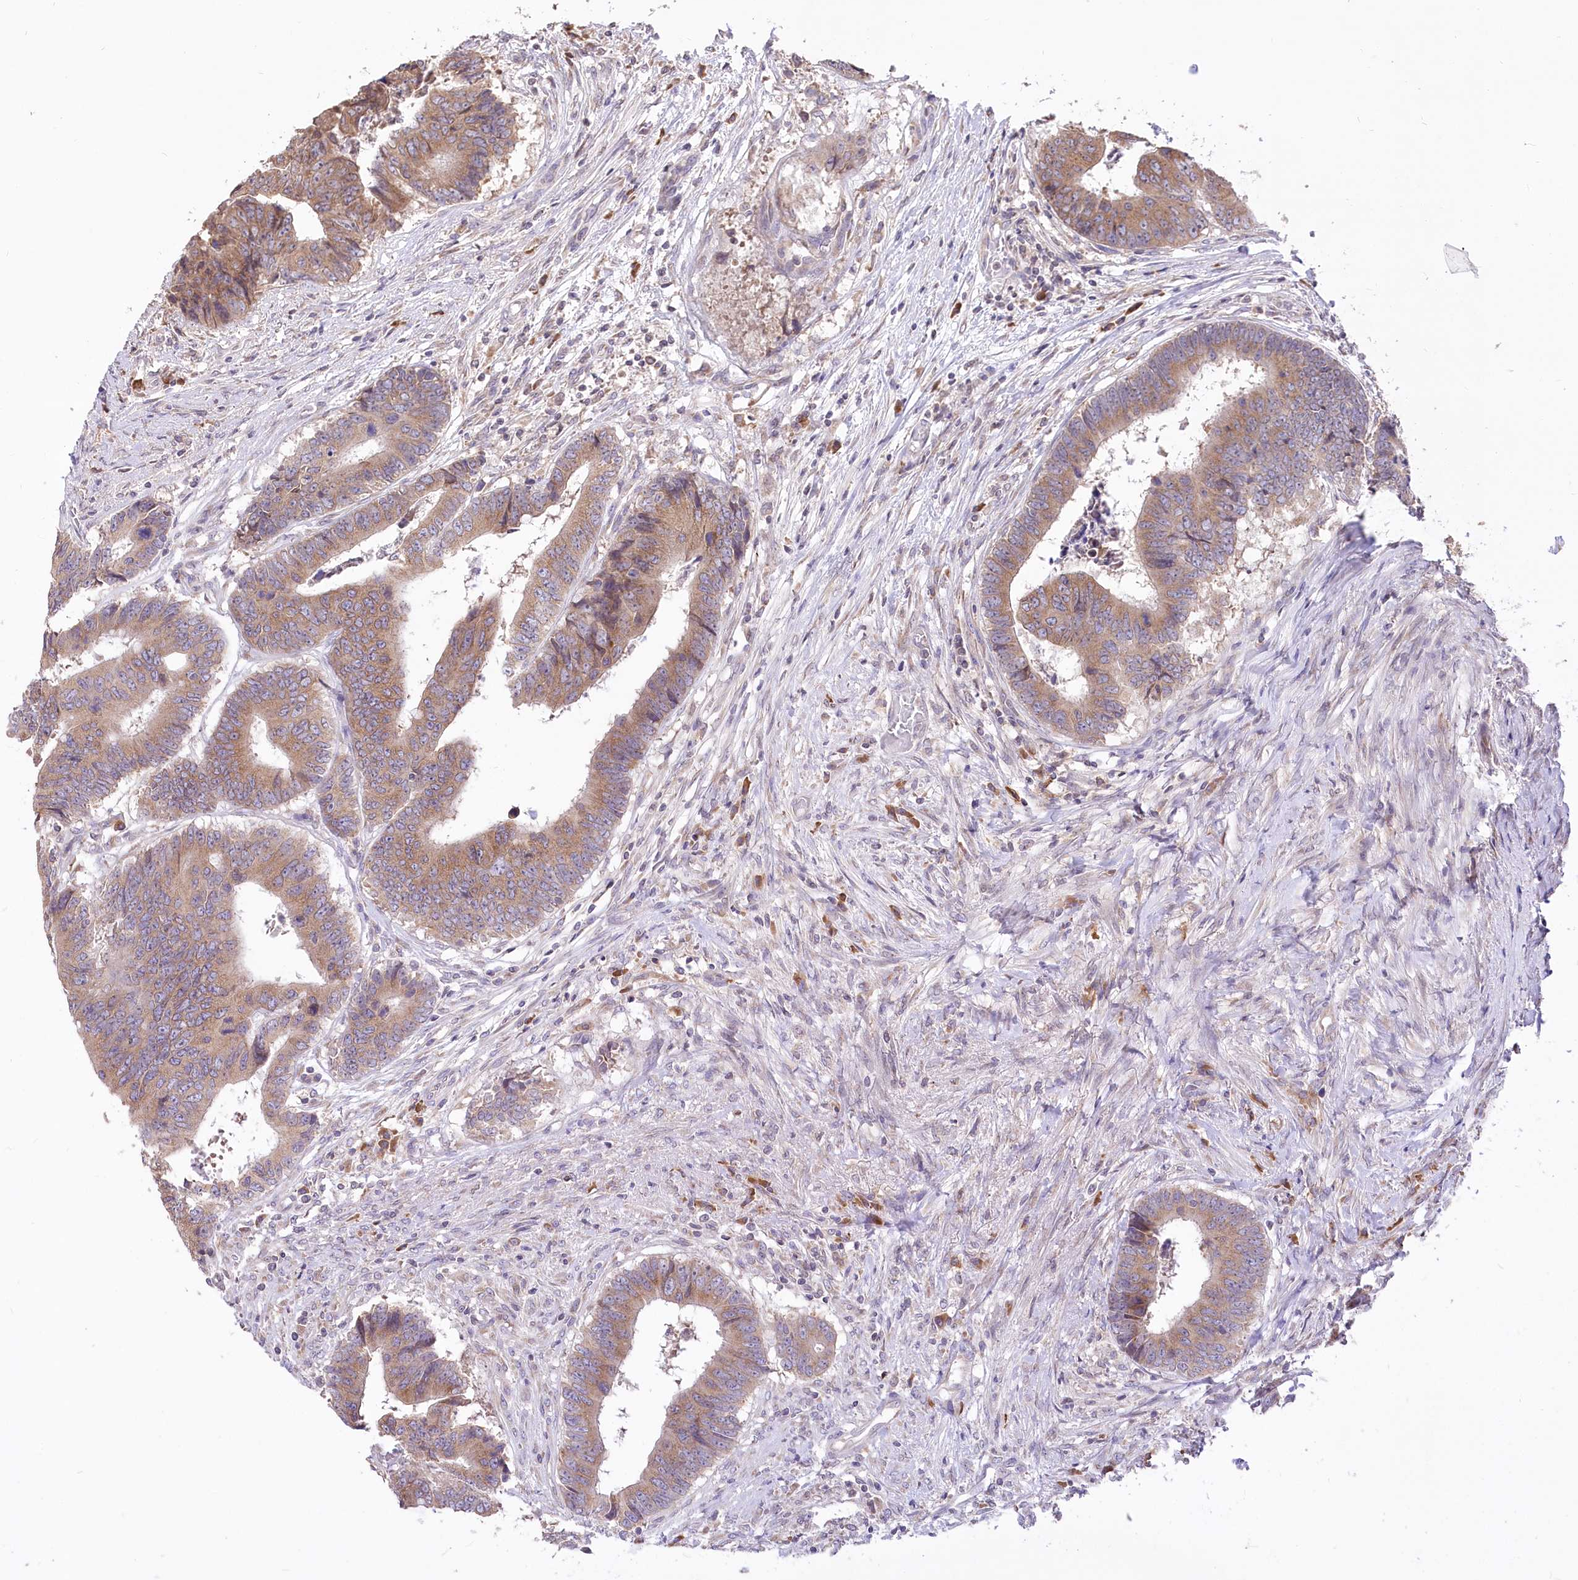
{"staining": {"intensity": "moderate", "quantity": ">75%", "location": "cytoplasmic/membranous"}, "tissue": "colorectal cancer", "cell_type": "Tumor cells", "image_type": "cancer", "snomed": [{"axis": "morphology", "description": "Adenocarcinoma, NOS"}, {"axis": "topography", "description": "Rectum"}], "caption": "Protein staining of adenocarcinoma (colorectal) tissue demonstrates moderate cytoplasmic/membranous positivity in about >75% of tumor cells. (brown staining indicates protein expression, while blue staining denotes nuclei).", "gene": "STT3B", "patient": {"sex": "male", "age": 84}}